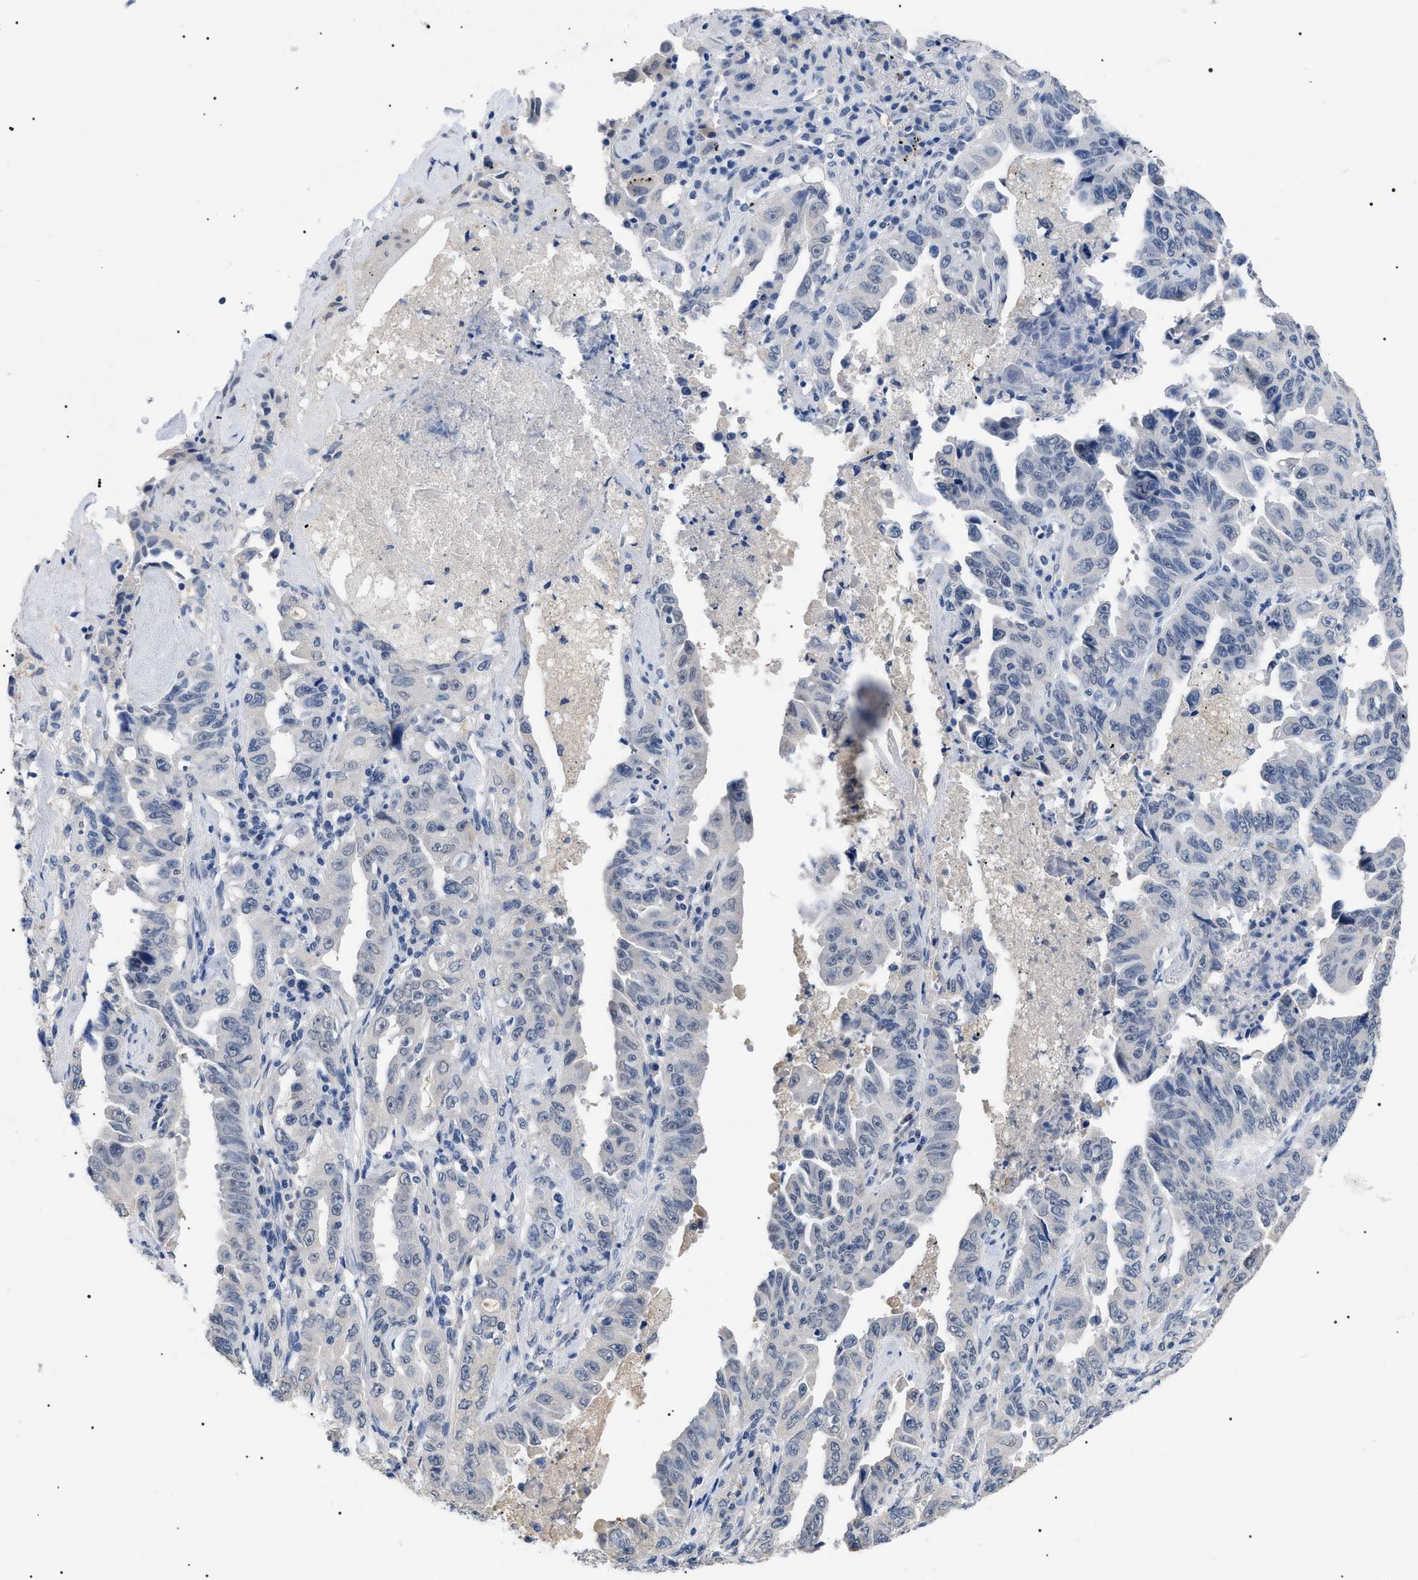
{"staining": {"intensity": "negative", "quantity": "none", "location": "none"}, "tissue": "lung cancer", "cell_type": "Tumor cells", "image_type": "cancer", "snomed": [{"axis": "morphology", "description": "Adenocarcinoma, NOS"}, {"axis": "topography", "description": "Lung"}], "caption": "High power microscopy photomicrograph of an immunohistochemistry micrograph of lung cancer (adenocarcinoma), revealing no significant expression in tumor cells.", "gene": "PRRT2", "patient": {"sex": "female", "age": 51}}